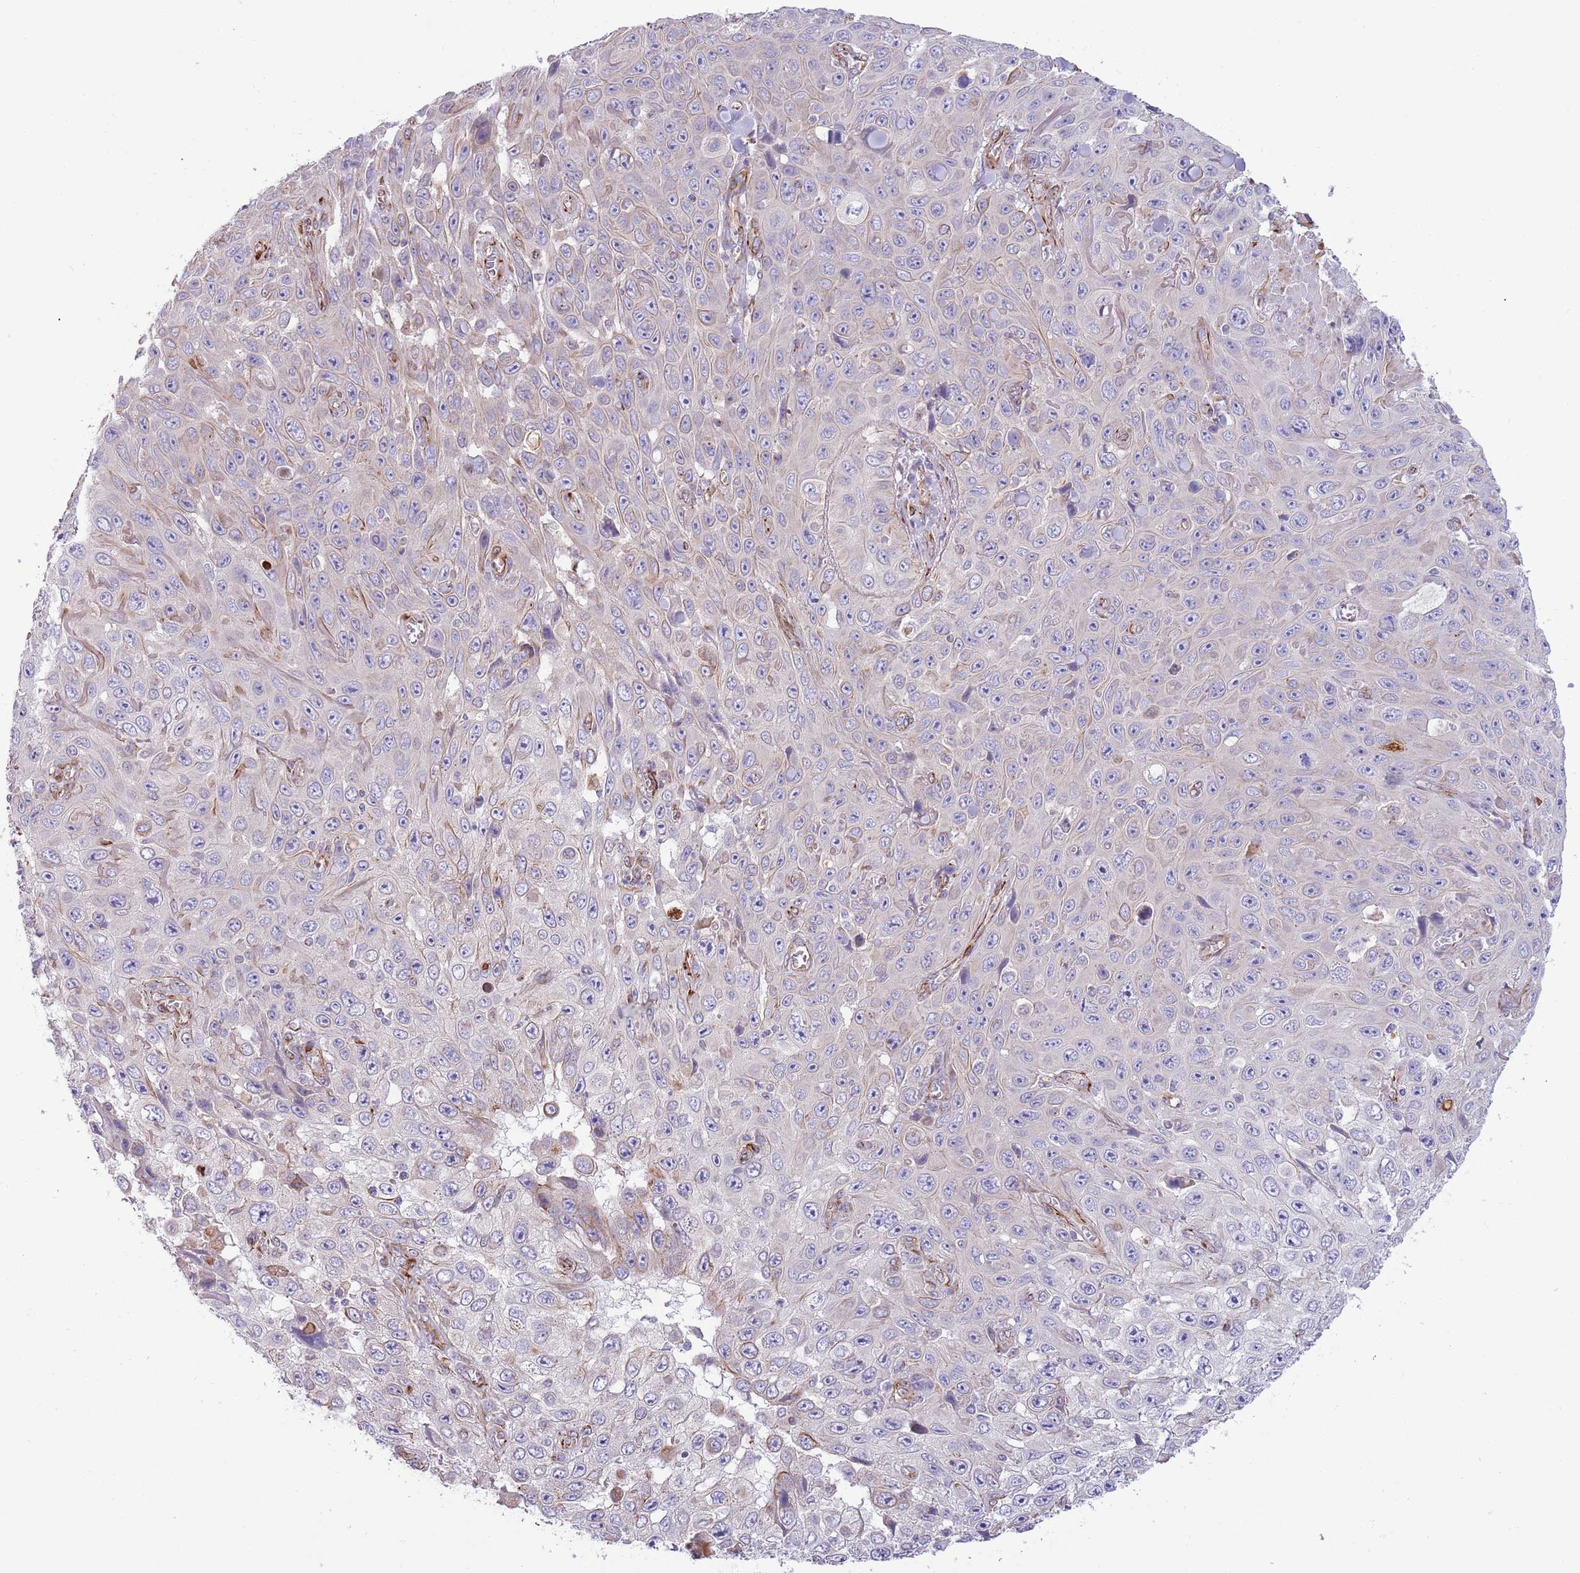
{"staining": {"intensity": "negative", "quantity": "none", "location": "none"}, "tissue": "skin cancer", "cell_type": "Tumor cells", "image_type": "cancer", "snomed": [{"axis": "morphology", "description": "Squamous cell carcinoma, NOS"}, {"axis": "topography", "description": "Skin"}], "caption": "High magnification brightfield microscopy of skin cancer stained with DAB (brown) and counterstained with hematoxylin (blue): tumor cells show no significant staining.", "gene": "MOGAT1", "patient": {"sex": "male", "age": 82}}